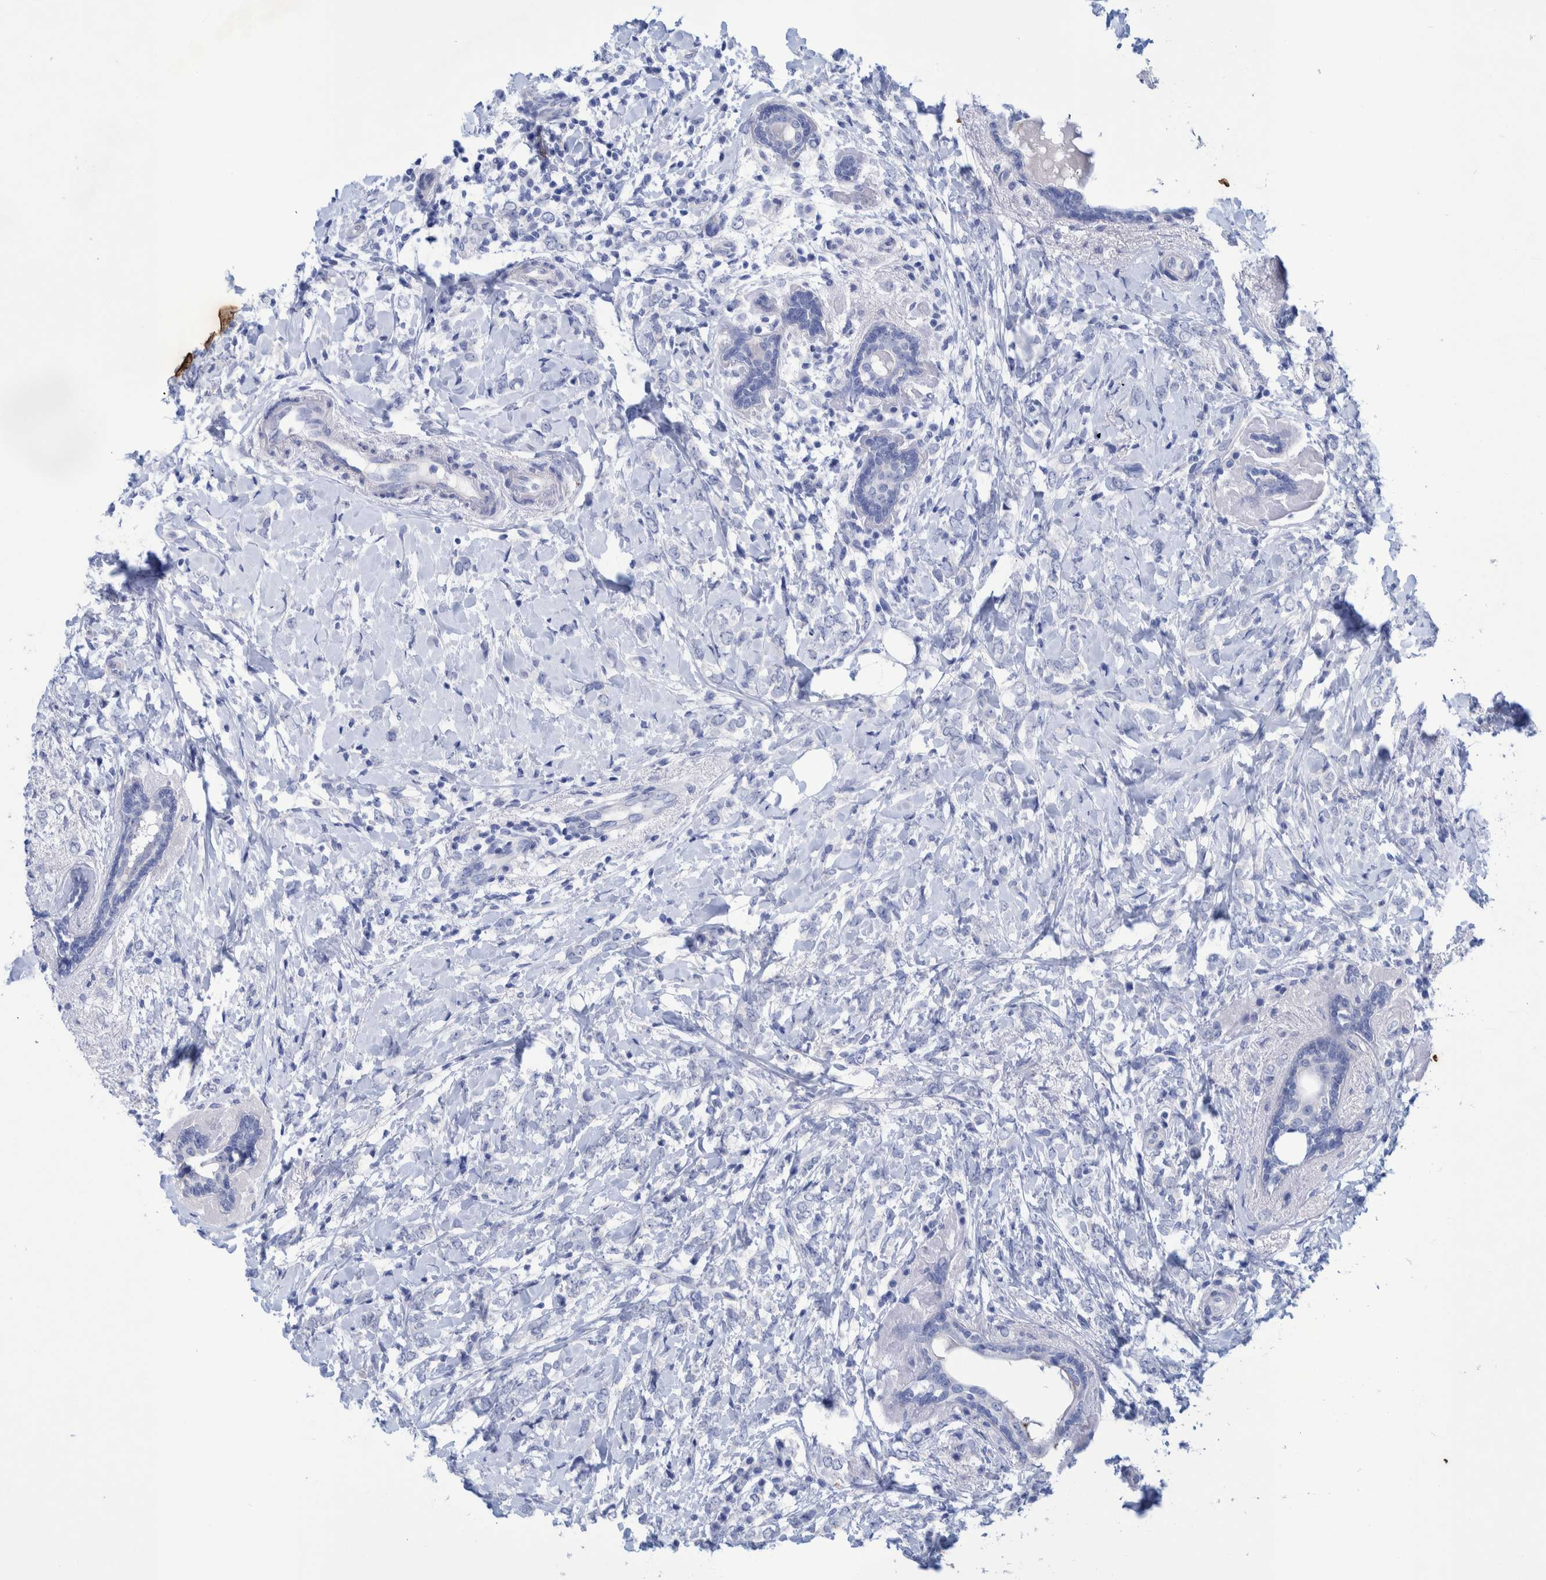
{"staining": {"intensity": "negative", "quantity": "none", "location": "none"}, "tissue": "breast cancer", "cell_type": "Tumor cells", "image_type": "cancer", "snomed": [{"axis": "morphology", "description": "Normal tissue, NOS"}, {"axis": "morphology", "description": "Lobular carcinoma"}, {"axis": "topography", "description": "Breast"}], "caption": "Human breast cancer stained for a protein using IHC shows no staining in tumor cells.", "gene": "PERP", "patient": {"sex": "female", "age": 47}}